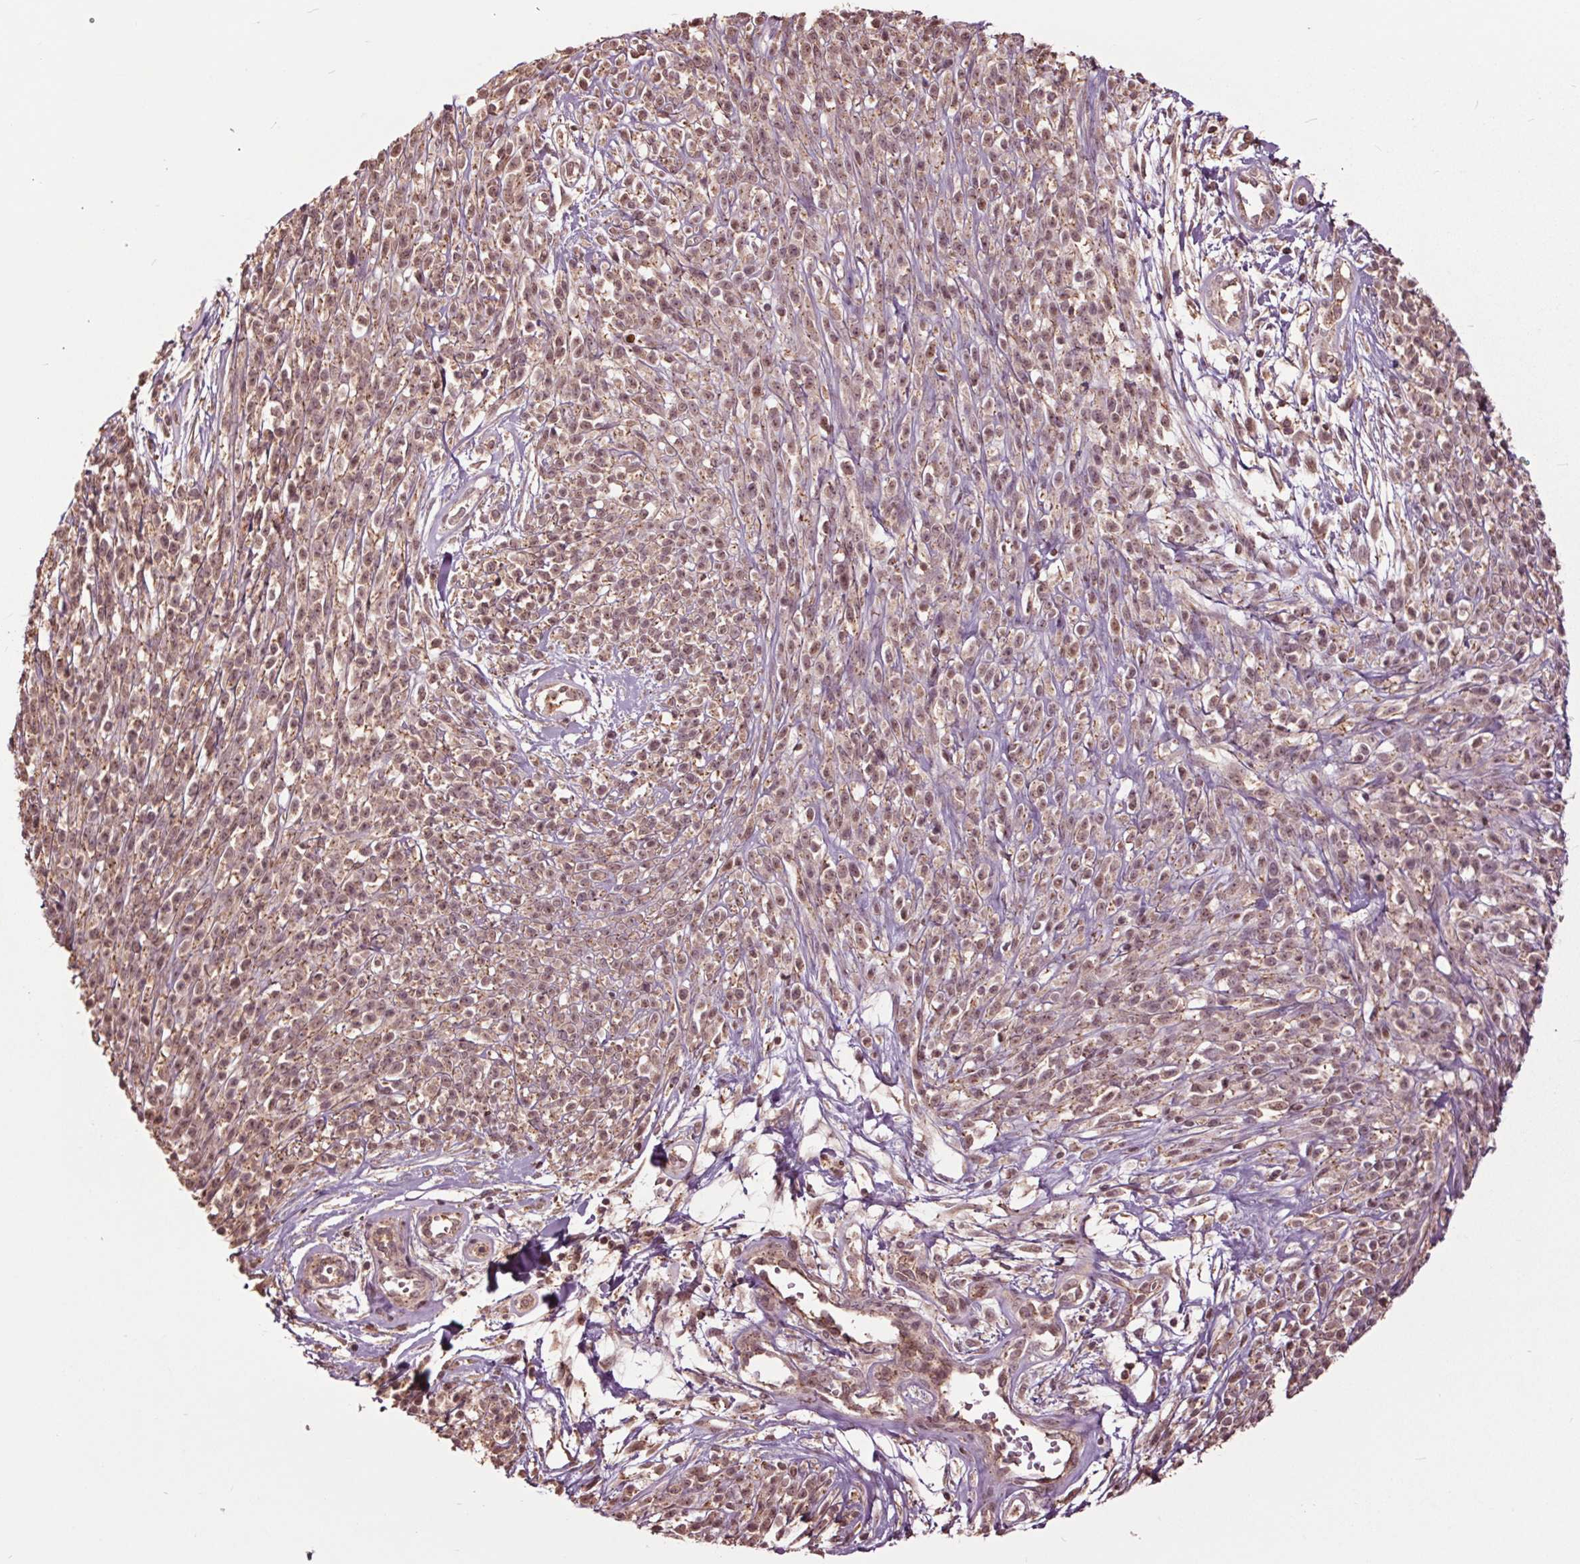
{"staining": {"intensity": "weak", "quantity": ">75%", "location": "cytoplasmic/membranous,nuclear"}, "tissue": "melanoma", "cell_type": "Tumor cells", "image_type": "cancer", "snomed": [{"axis": "morphology", "description": "Malignant melanoma, NOS"}, {"axis": "topography", "description": "Skin"}, {"axis": "topography", "description": "Skin of trunk"}], "caption": "Immunohistochemistry micrograph of neoplastic tissue: melanoma stained using immunohistochemistry exhibits low levels of weak protein expression localized specifically in the cytoplasmic/membranous and nuclear of tumor cells, appearing as a cytoplasmic/membranous and nuclear brown color.", "gene": "CEP95", "patient": {"sex": "male", "age": 74}}